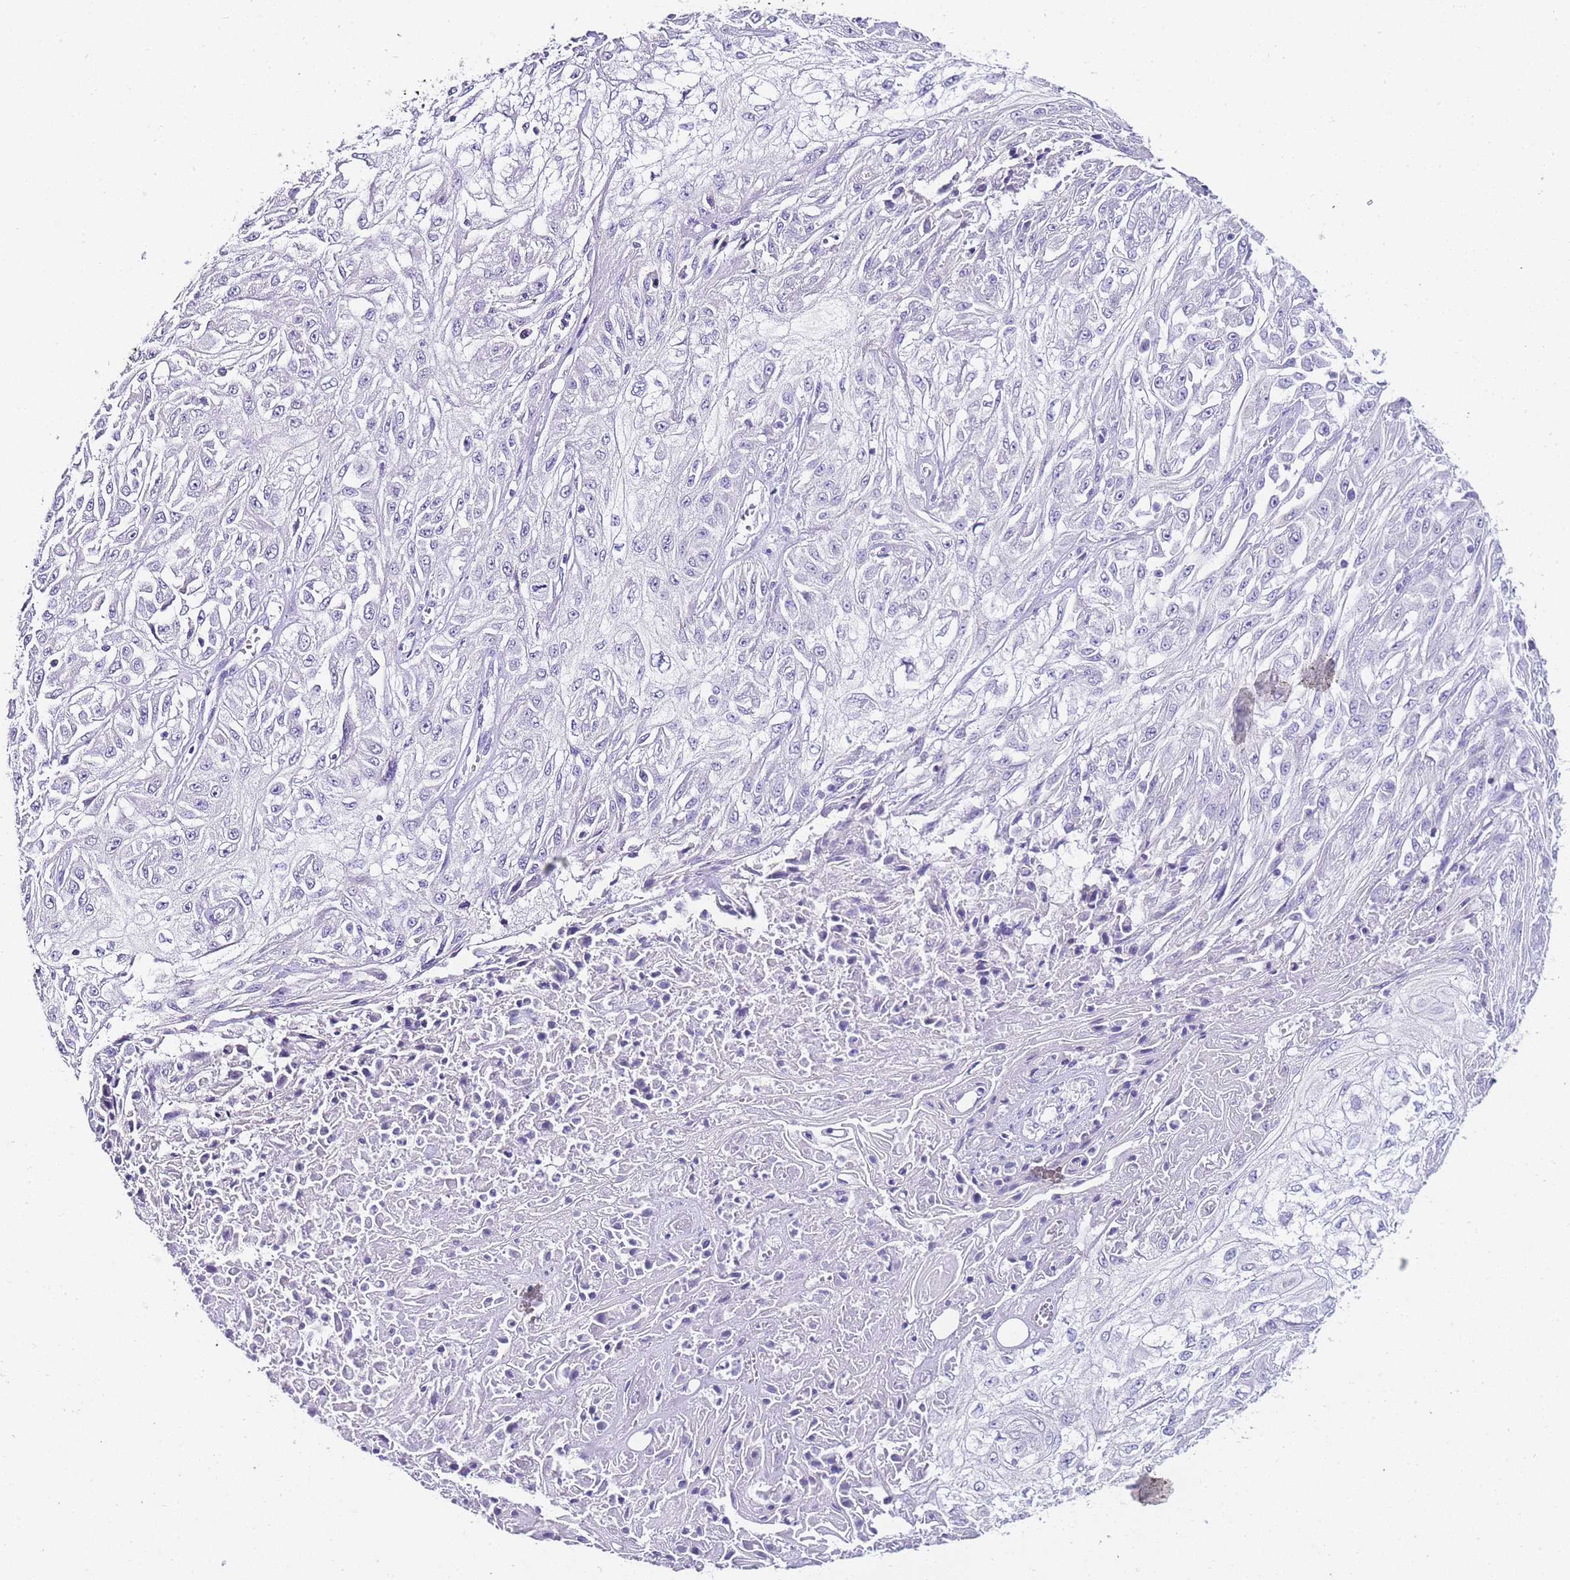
{"staining": {"intensity": "negative", "quantity": "none", "location": "none"}, "tissue": "skin cancer", "cell_type": "Tumor cells", "image_type": "cancer", "snomed": [{"axis": "morphology", "description": "Squamous cell carcinoma, NOS"}, {"axis": "morphology", "description": "Squamous cell carcinoma, metastatic, NOS"}, {"axis": "topography", "description": "Skin"}, {"axis": "topography", "description": "Lymph node"}], "caption": "IHC of skin metastatic squamous cell carcinoma demonstrates no positivity in tumor cells.", "gene": "DPP4", "patient": {"sex": "male", "age": 75}}